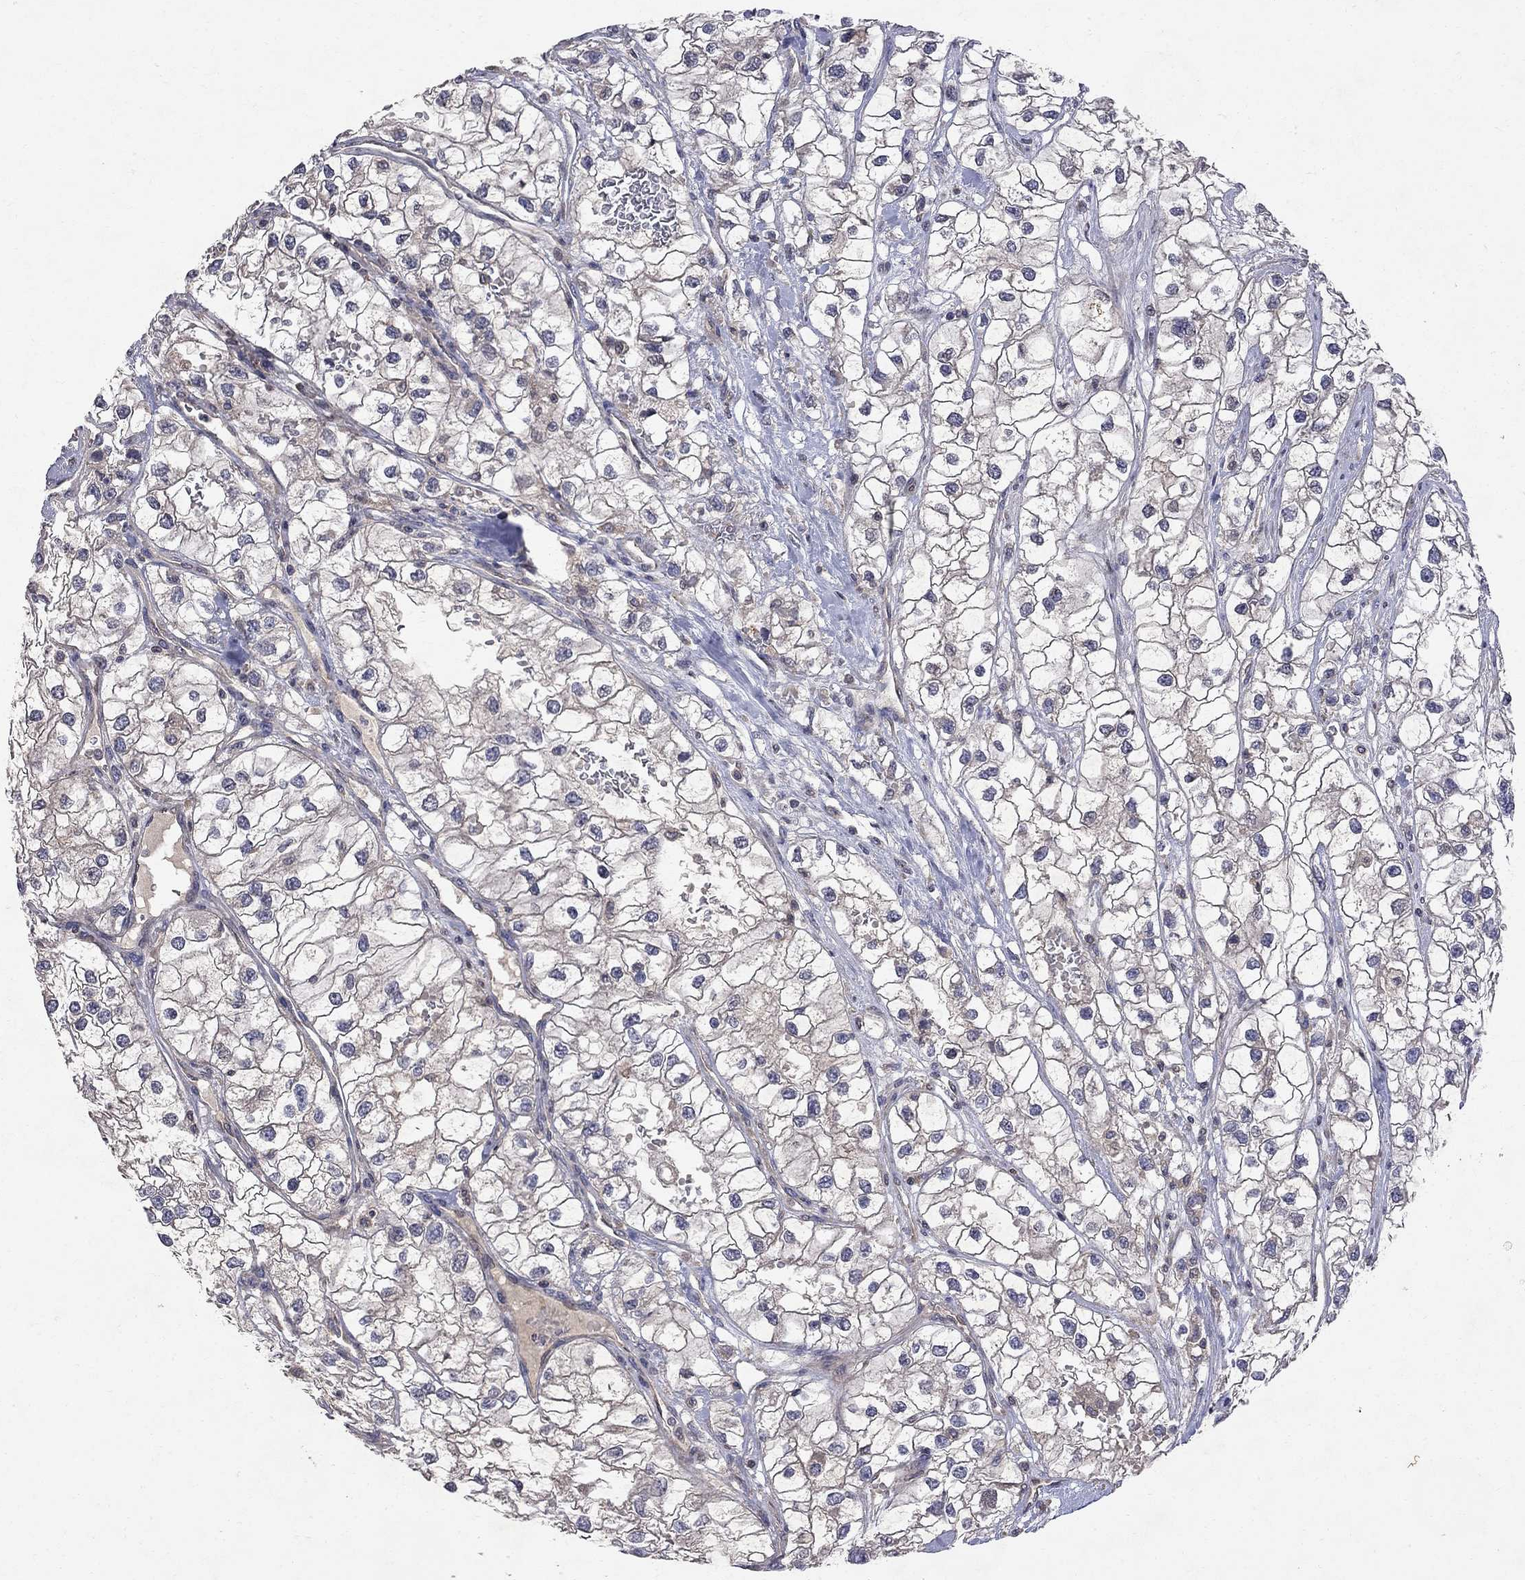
{"staining": {"intensity": "weak", "quantity": "<25%", "location": "cytoplasmic/membranous"}, "tissue": "renal cancer", "cell_type": "Tumor cells", "image_type": "cancer", "snomed": [{"axis": "morphology", "description": "Adenocarcinoma, NOS"}, {"axis": "topography", "description": "Kidney"}], "caption": "Tumor cells show no significant protein expression in renal cancer (adenocarcinoma). The staining was performed using DAB to visualize the protein expression in brown, while the nuclei were stained in blue with hematoxylin (Magnification: 20x).", "gene": "ABI3", "patient": {"sex": "male", "age": 59}}